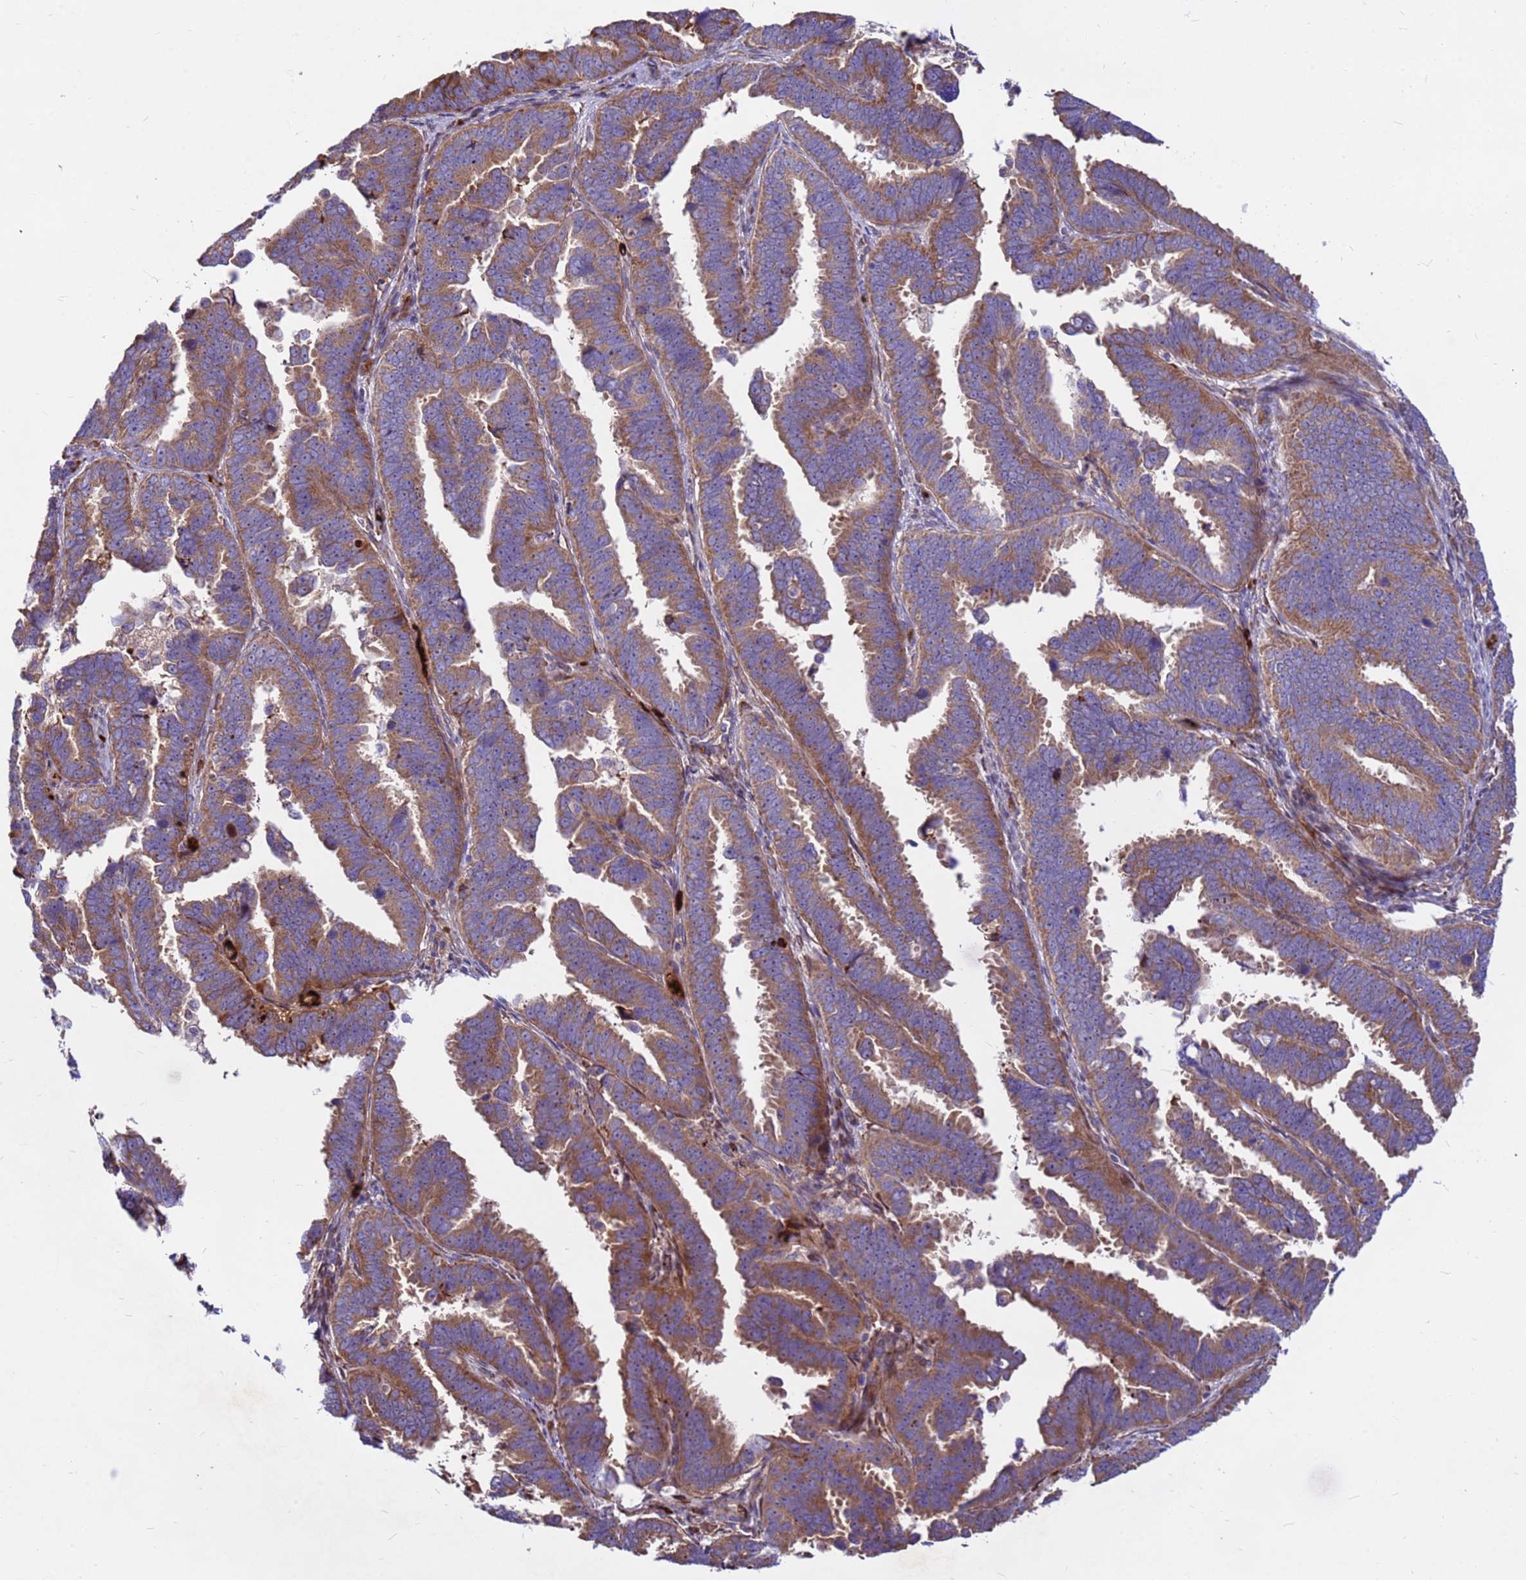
{"staining": {"intensity": "moderate", "quantity": ">75%", "location": "cytoplasmic/membranous"}, "tissue": "endometrial cancer", "cell_type": "Tumor cells", "image_type": "cancer", "snomed": [{"axis": "morphology", "description": "Adenocarcinoma, NOS"}, {"axis": "topography", "description": "Endometrium"}], "caption": "DAB immunohistochemical staining of endometrial adenocarcinoma demonstrates moderate cytoplasmic/membranous protein positivity in about >75% of tumor cells. Ihc stains the protein in brown and the nuclei are stained blue.", "gene": "ZNF669", "patient": {"sex": "female", "age": 75}}